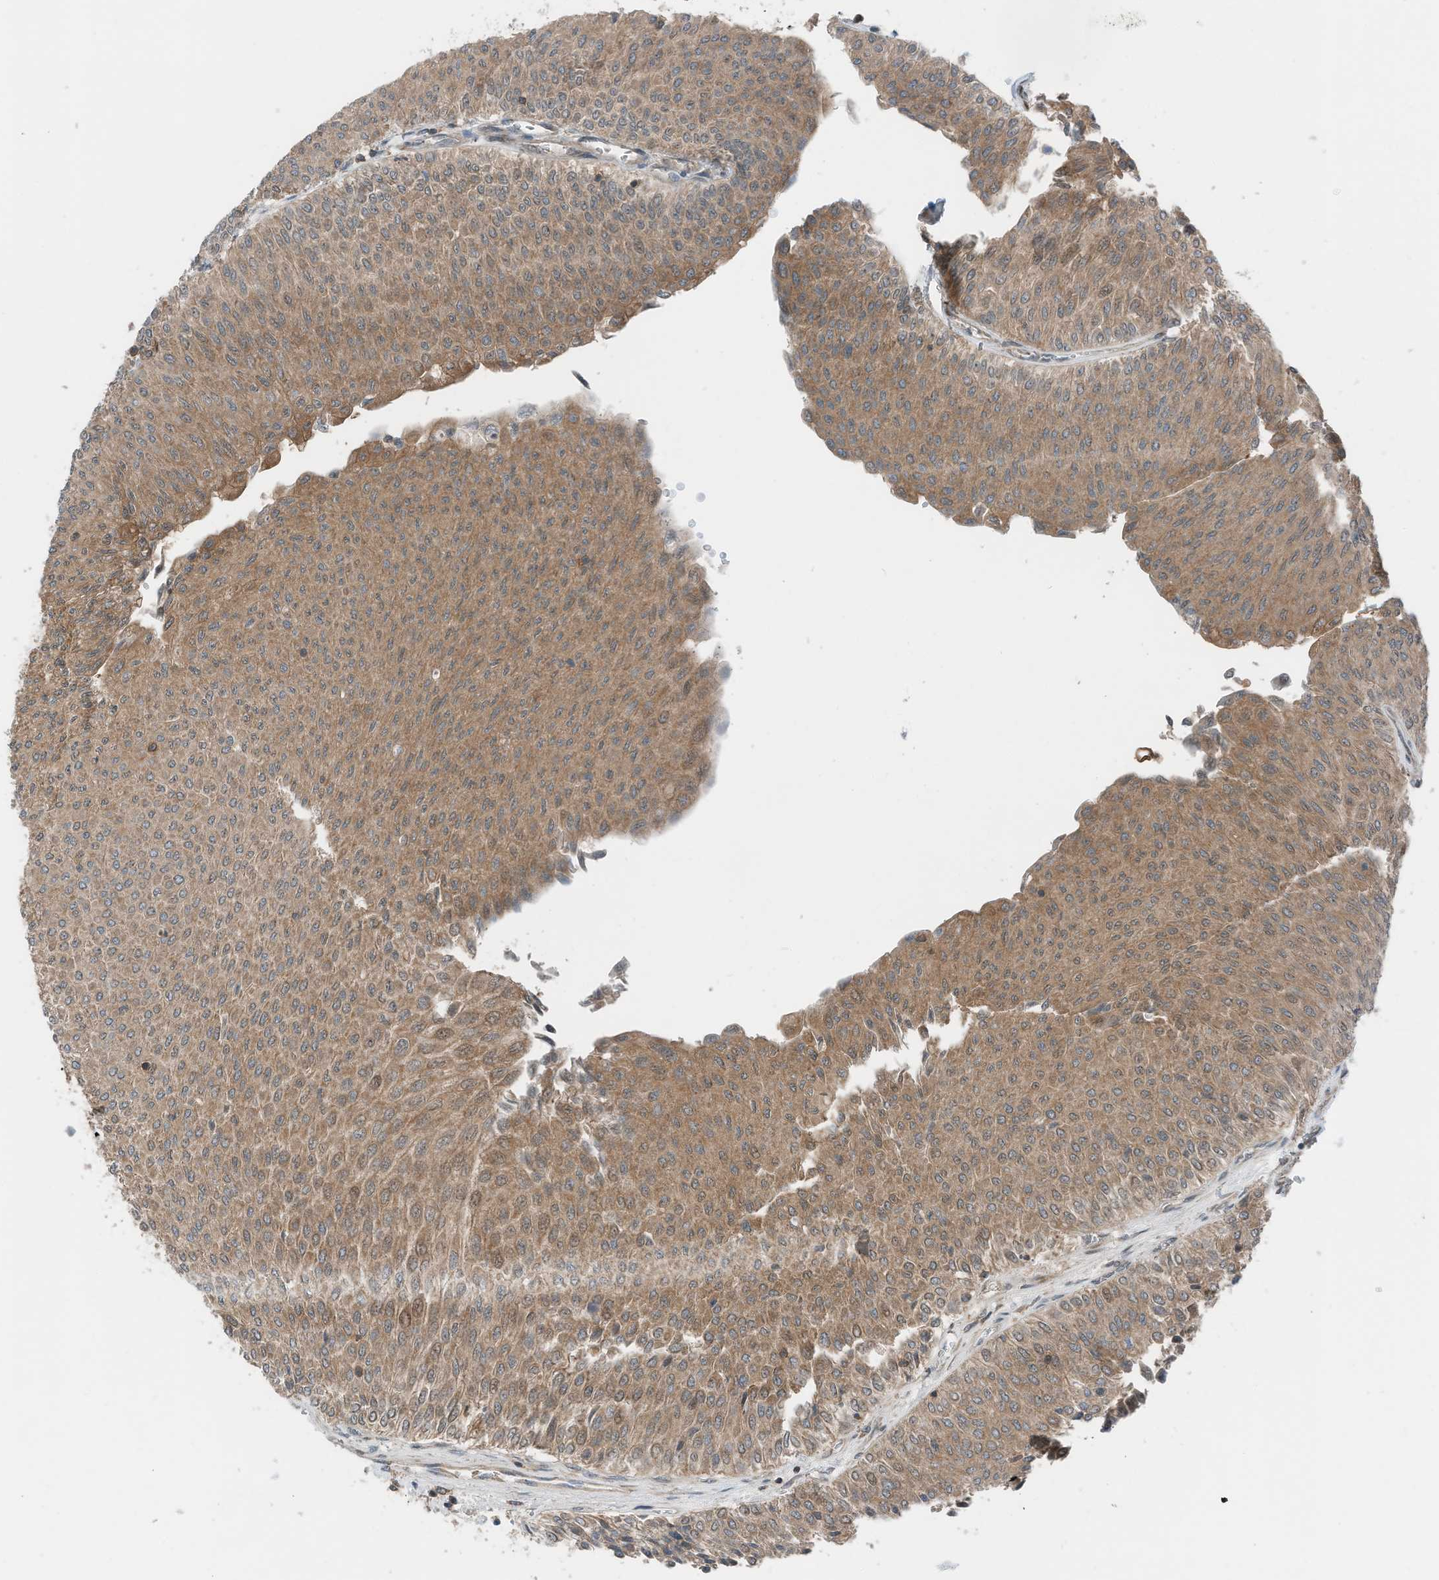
{"staining": {"intensity": "moderate", "quantity": ">75%", "location": "cytoplasmic/membranous"}, "tissue": "urothelial cancer", "cell_type": "Tumor cells", "image_type": "cancer", "snomed": [{"axis": "morphology", "description": "Urothelial carcinoma, Low grade"}, {"axis": "topography", "description": "Urinary bladder"}], "caption": "Low-grade urothelial carcinoma stained with immunohistochemistry (IHC) exhibits moderate cytoplasmic/membranous staining in about >75% of tumor cells.", "gene": "RMND1", "patient": {"sex": "male", "age": 78}}